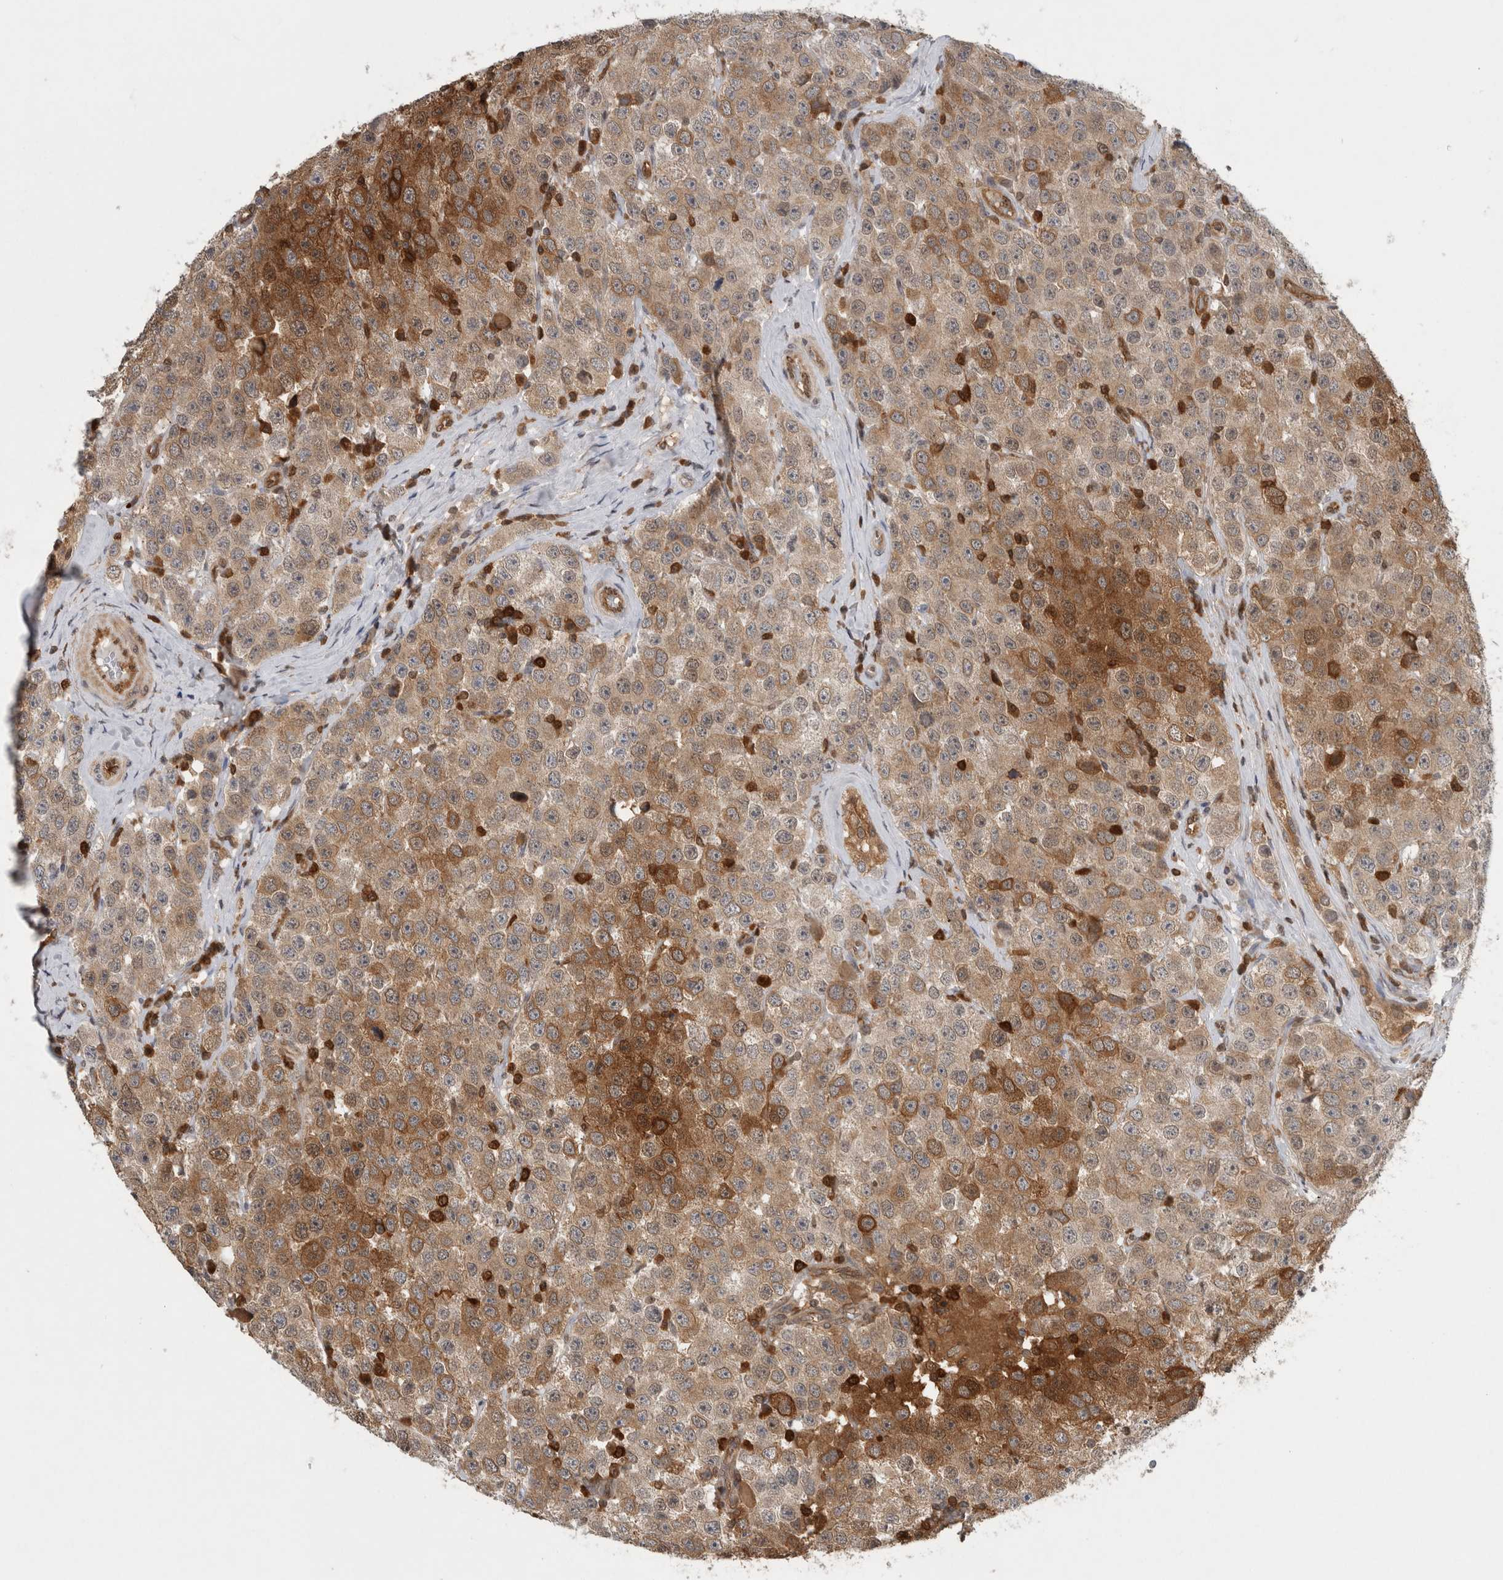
{"staining": {"intensity": "moderate", "quantity": "25%-75%", "location": "cytoplasmic/membranous"}, "tissue": "testis cancer", "cell_type": "Tumor cells", "image_type": "cancer", "snomed": [{"axis": "morphology", "description": "Seminoma, NOS"}, {"axis": "morphology", "description": "Carcinoma, Embryonal, NOS"}, {"axis": "topography", "description": "Testis"}], "caption": "DAB (3,3'-diaminobenzidine) immunohistochemical staining of testis cancer demonstrates moderate cytoplasmic/membranous protein positivity in approximately 25%-75% of tumor cells. (DAB (3,3'-diaminobenzidine) IHC, brown staining for protein, blue staining for nuclei).", "gene": "ASTN2", "patient": {"sex": "male", "age": 28}}